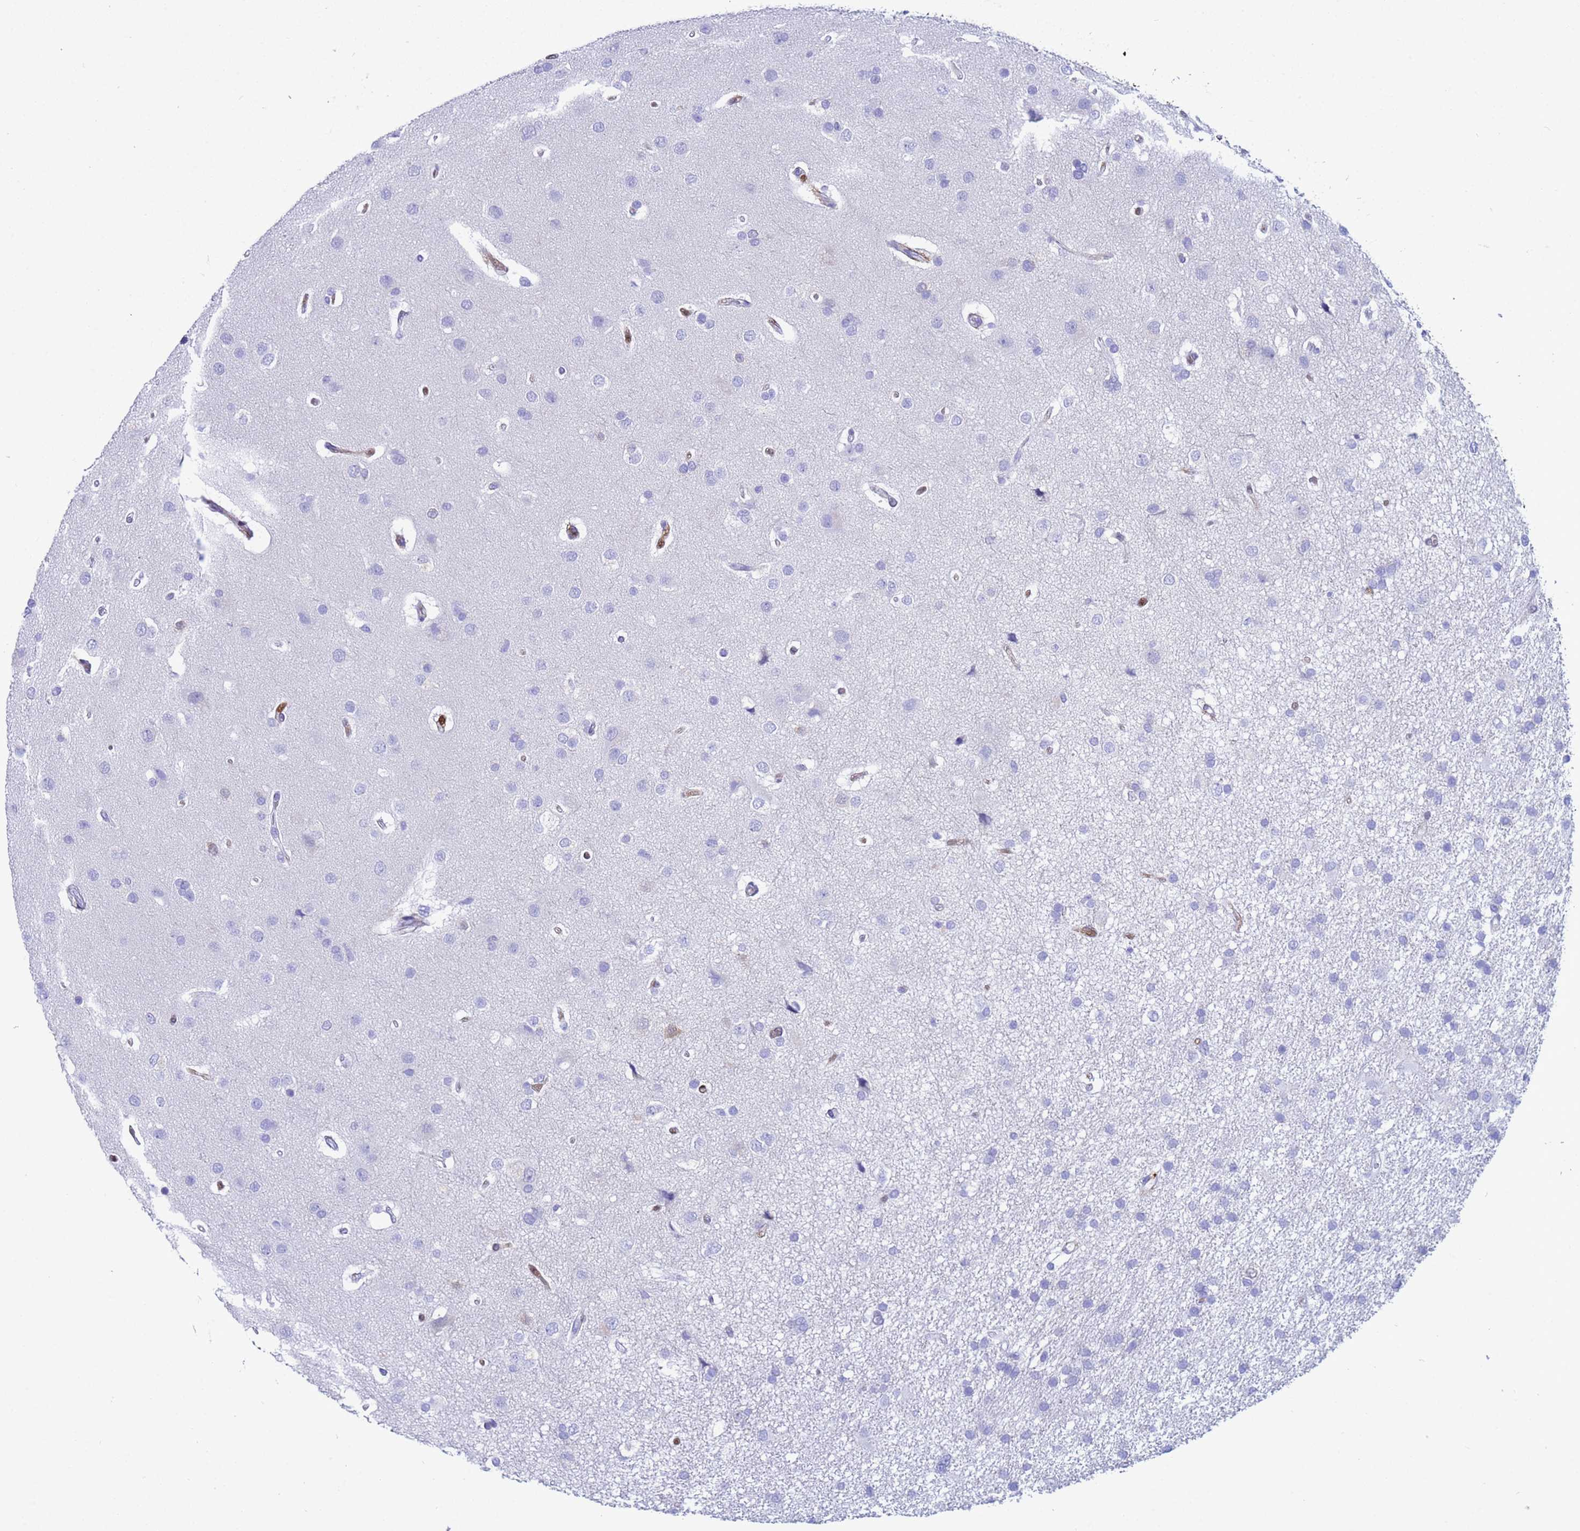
{"staining": {"intensity": "negative", "quantity": "none", "location": "none"}, "tissue": "glioma", "cell_type": "Tumor cells", "image_type": "cancer", "snomed": [{"axis": "morphology", "description": "Glioma, malignant, High grade"}, {"axis": "topography", "description": "Brain"}], "caption": "A histopathology image of human glioma is negative for staining in tumor cells. Brightfield microscopy of immunohistochemistry (IHC) stained with DAB (brown) and hematoxylin (blue), captured at high magnification.", "gene": "AKR1C2", "patient": {"sex": "male", "age": 77}}